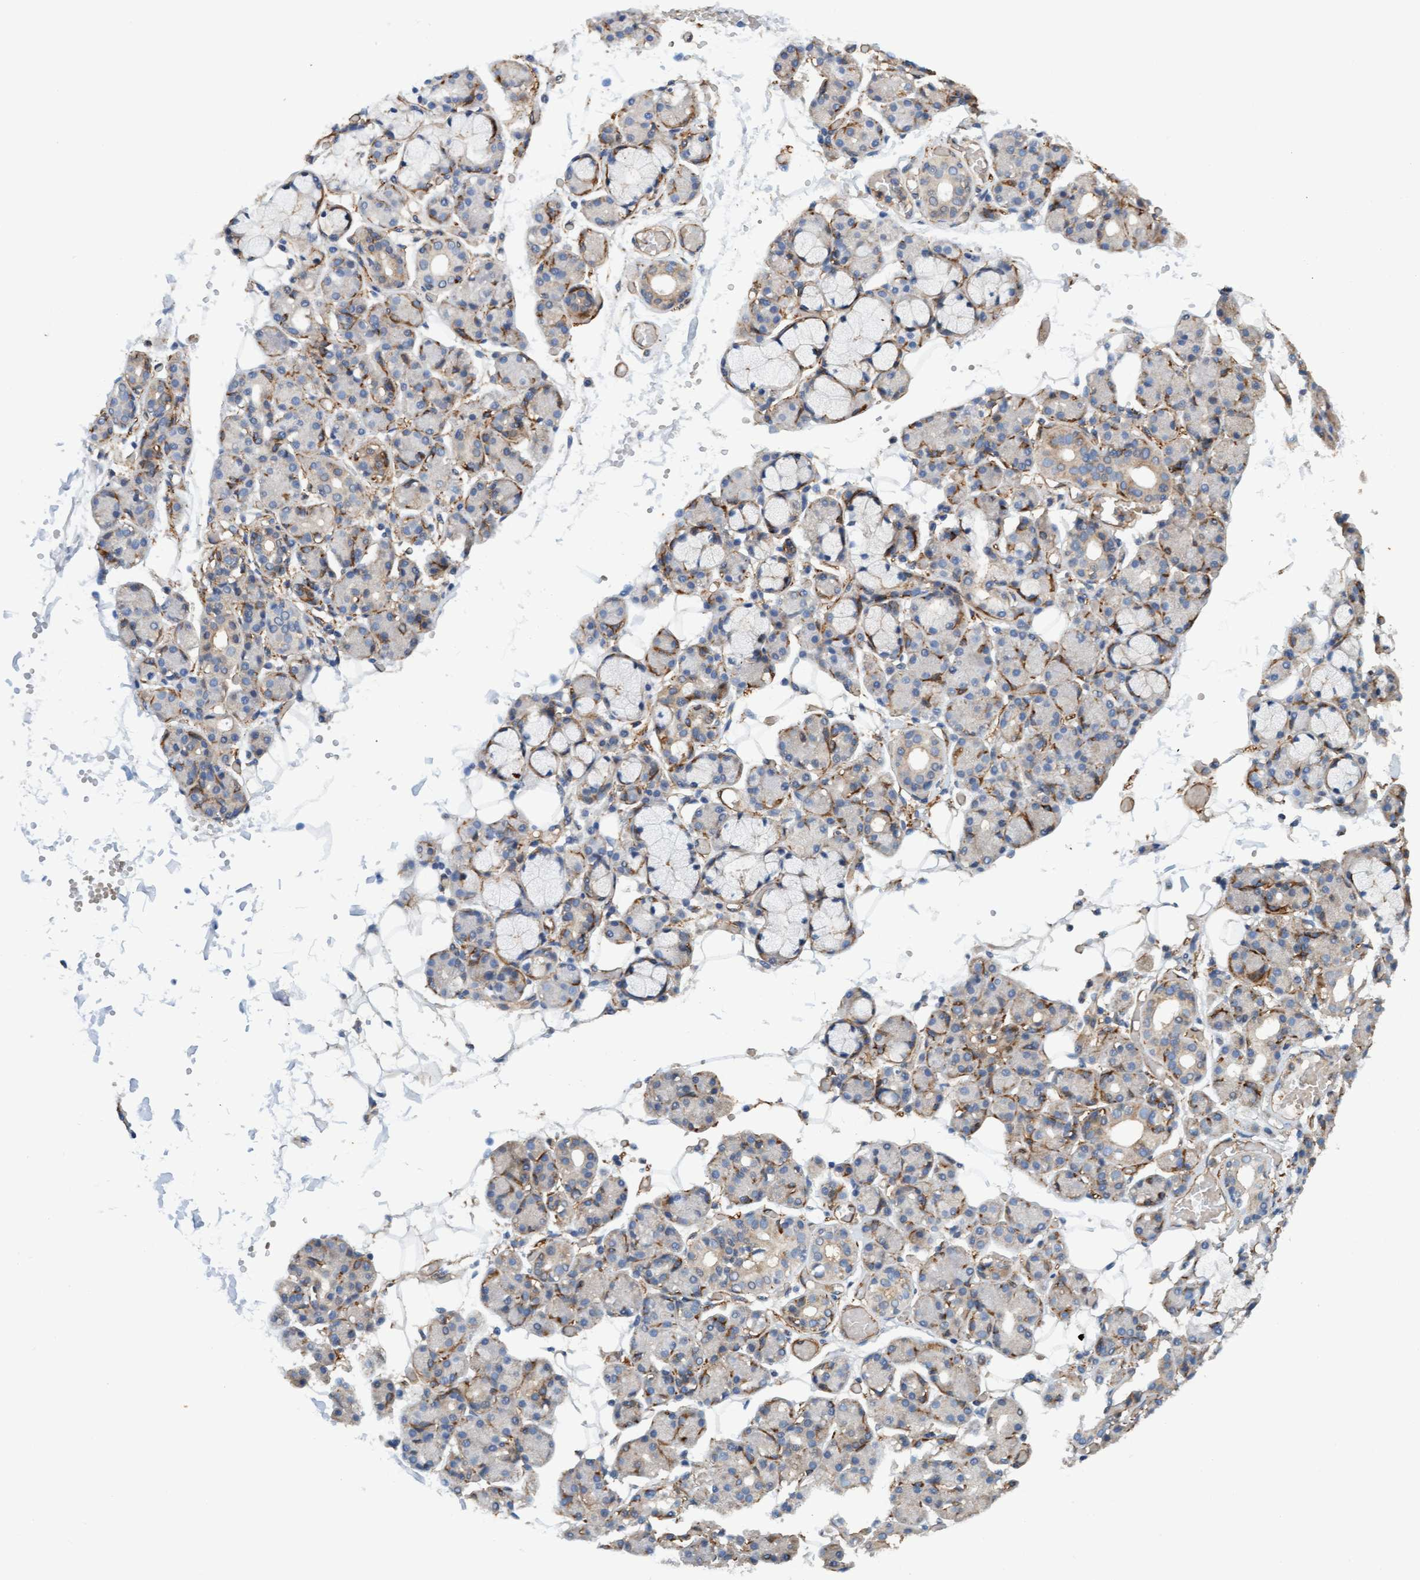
{"staining": {"intensity": "negative", "quantity": "none", "location": "none"}, "tissue": "salivary gland", "cell_type": "Glandular cells", "image_type": "normal", "snomed": [{"axis": "morphology", "description": "Normal tissue, NOS"}, {"axis": "topography", "description": "Salivary gland"}], "caption": "This is an IHC photomicrograph of benign human salivary gland. There is no staining in glandular cells.", "gene": "FMNL3", "patient": {"sex": "male", "age": 63}}